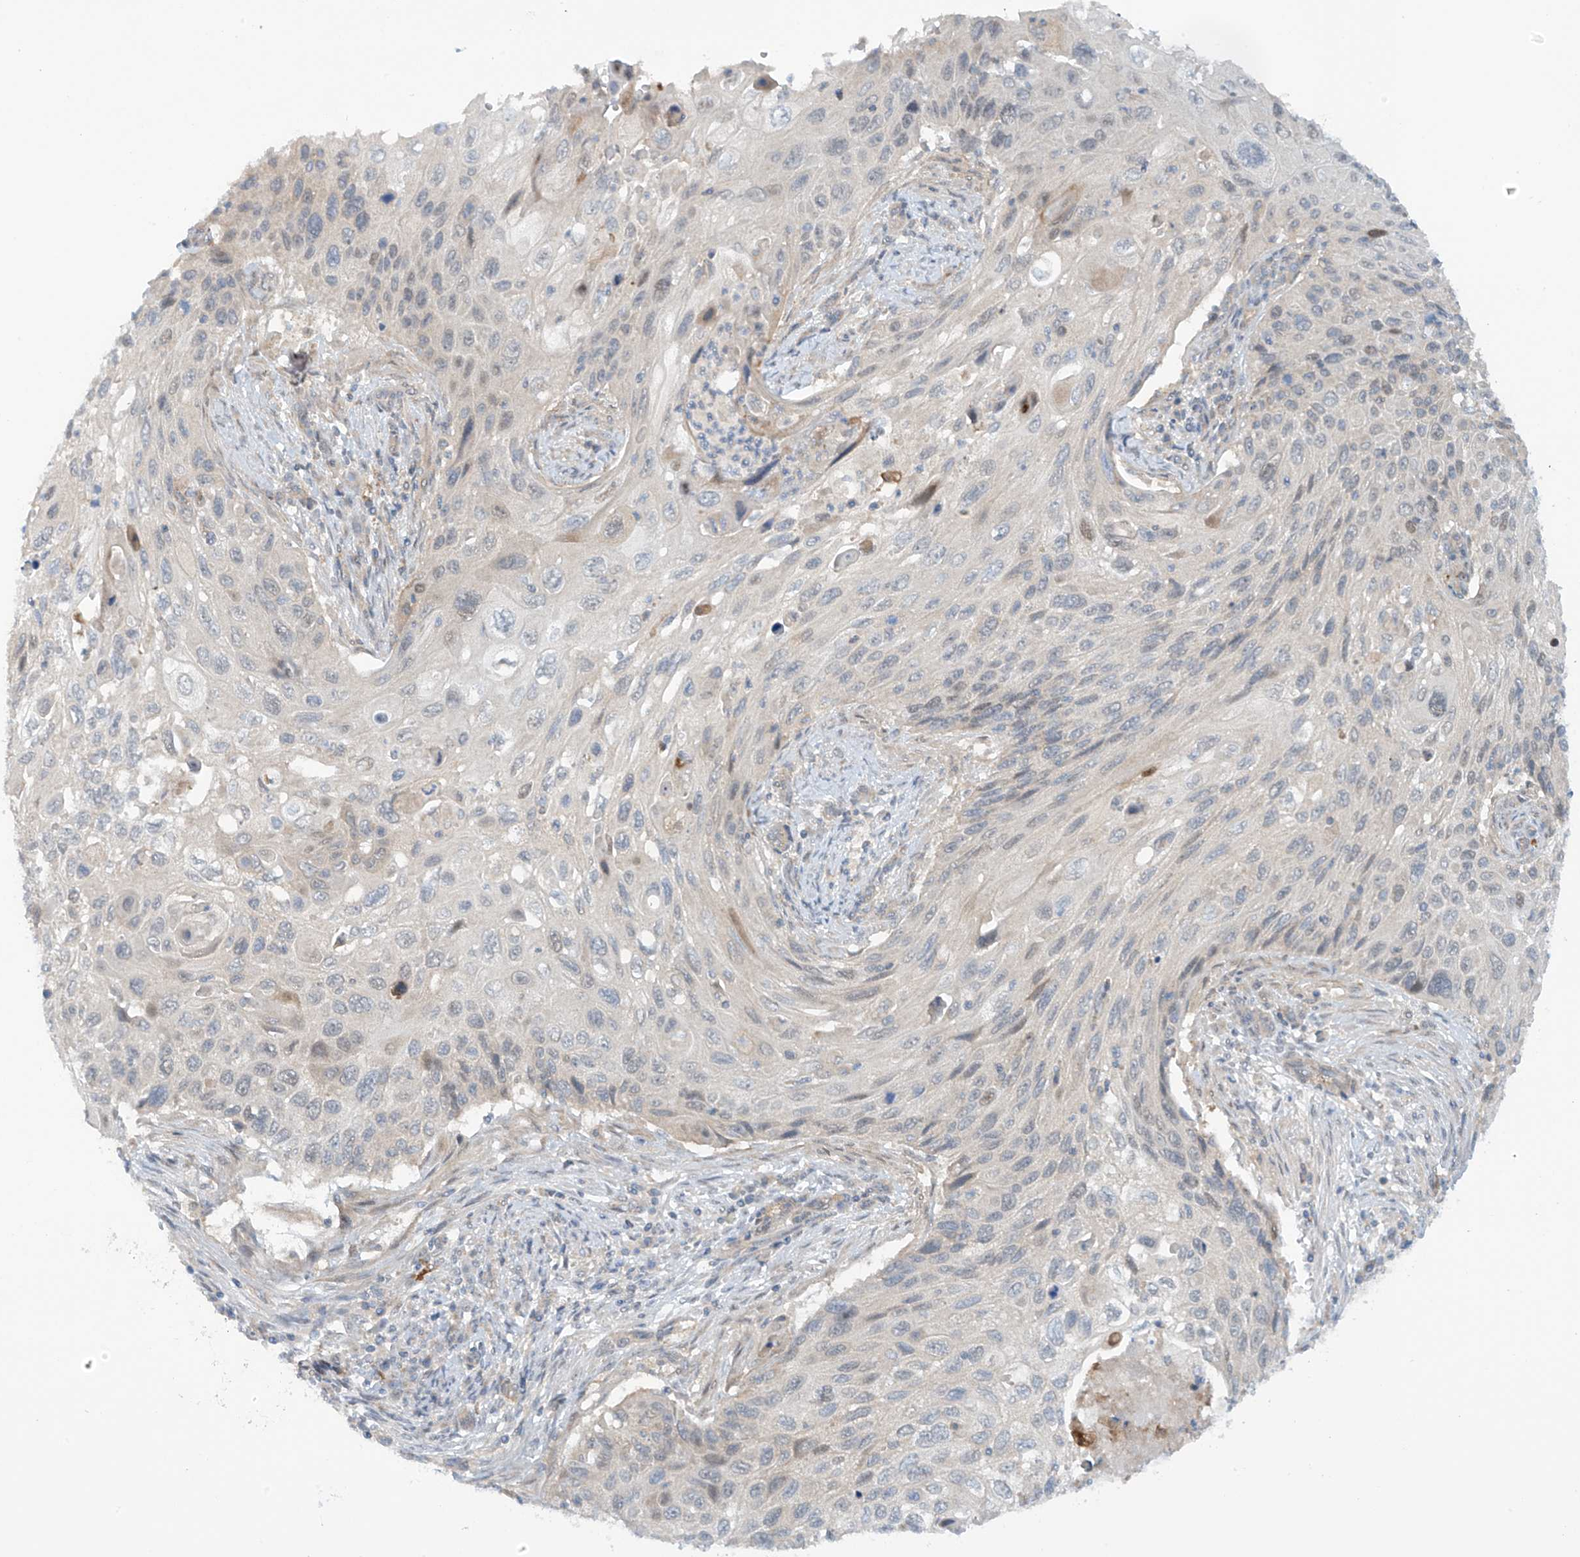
{"staining": {"intensity": "negative", "quantity": "none", "location": "none"}, "tissue": "cervical cancer", "cell_type": "Tumor cells", "image_type": "cancer", "snomed": [{"axis": "morphology", "description": "Squamous cell carcinoma, NOS"}, {"axis": "topography", "description": "Cervix"}], "caption": "The immunohistochemistry photomicrograph has no significant staining in tumor cells of cervical squamous cell carcinoma tissue. The staining was performed using DAB to visualize the protein expression in brown, while the nuclei were stained in blue with hematoxylin (Magnification: 20x).", "gene": "FSD1L", "patient": {"sex": "female", "age": 70}}